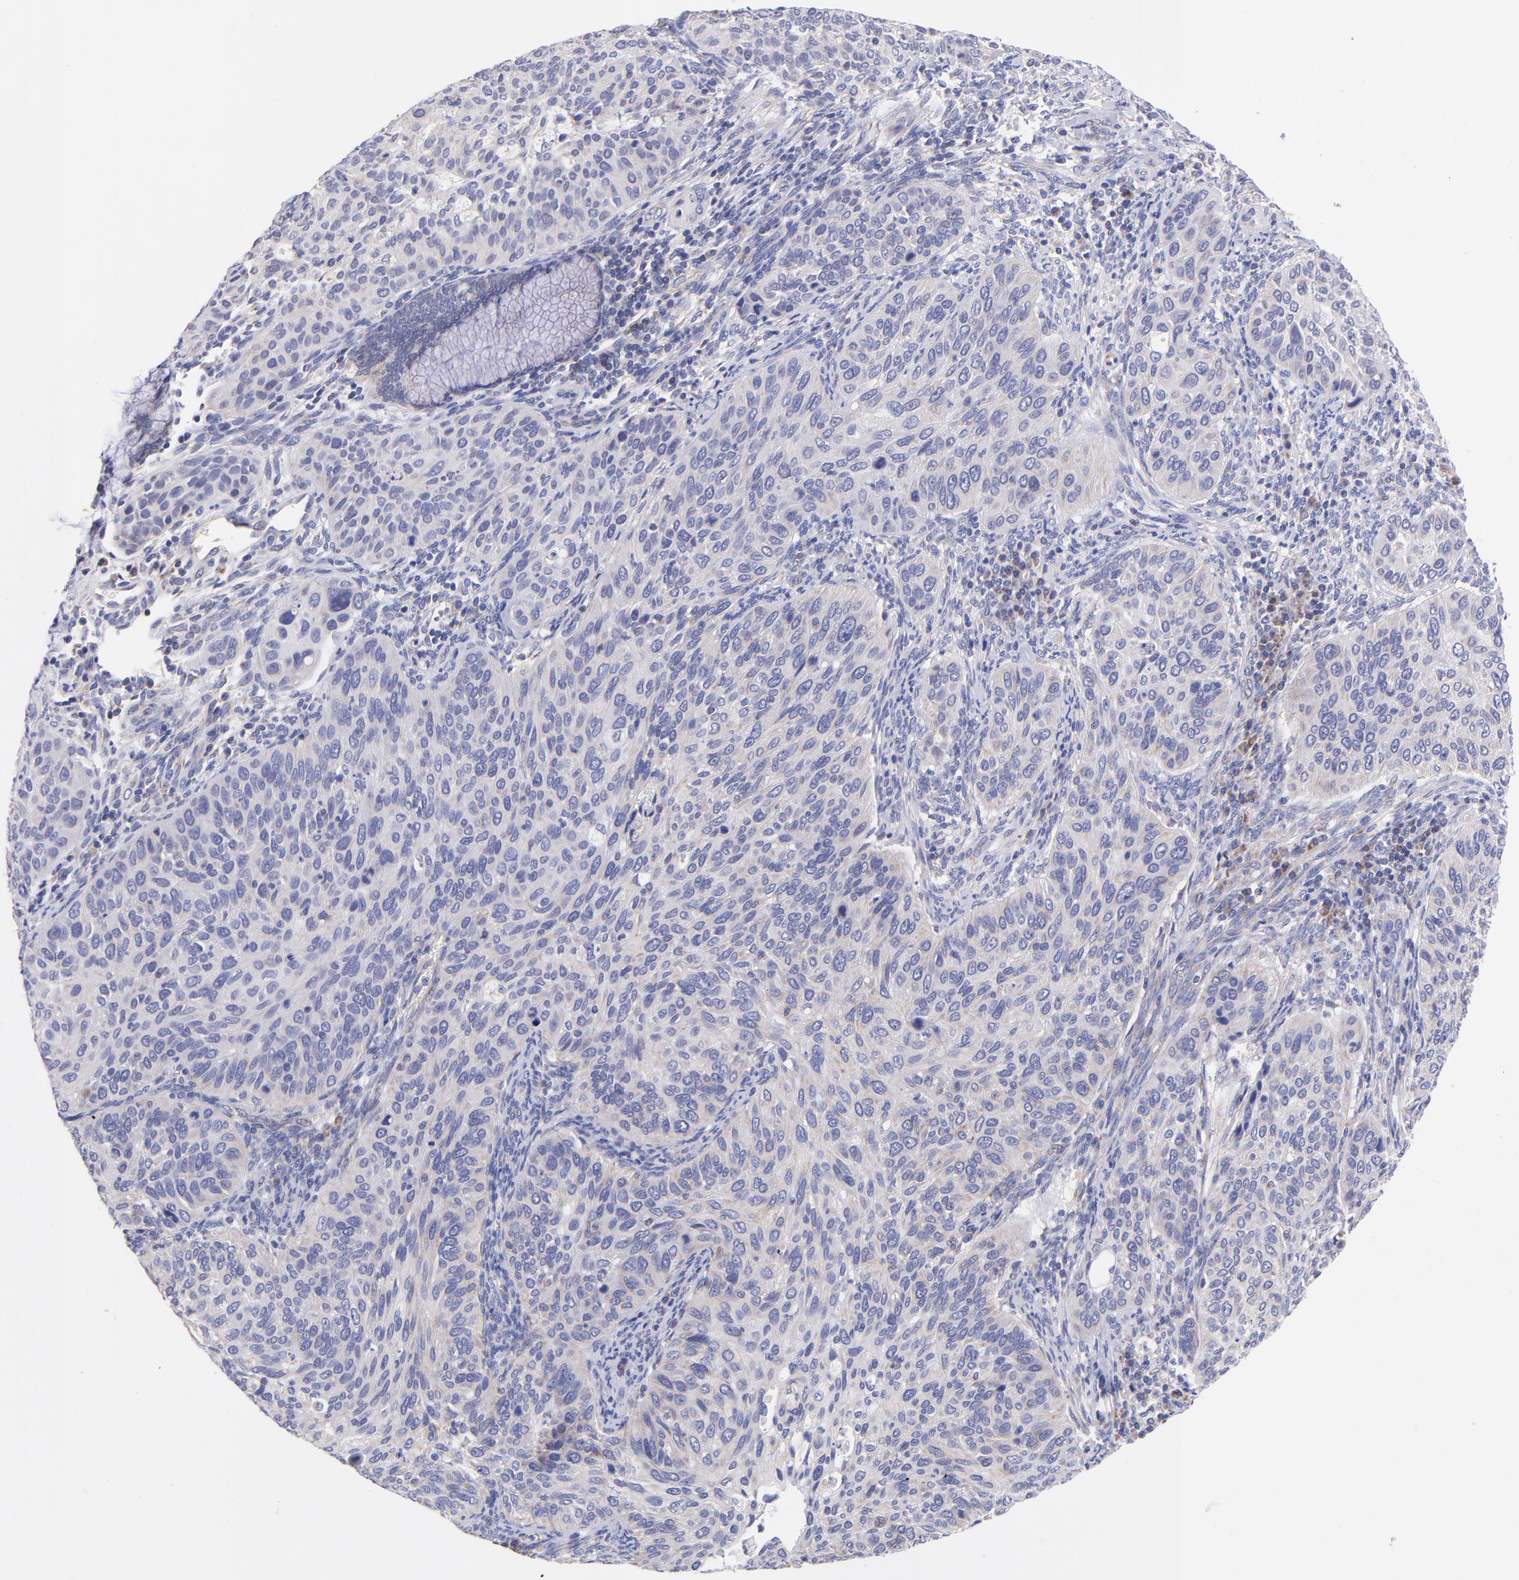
{"staining": {"intensity": "weak", "quantity": "<25%", "location": "cytoplasmic/membranous"}, "tissue": "cervical cancer", "cell_type": "Tumor cells", "image_type": "cancer", "snomed": [{"axis": "morphology", "description": "Squamous cell carcinoma, NOS"}, {"axis": "topography", "description": "Cervix"}], "caption": "There is no significant staining in tumor cells of cervical squamous cell carcinoma. Brightfield microscopy of immunohistochemistry stained with DAB (brown) and hematoxylin (blue), captured at high magnification.", "gene": "NDUFB7", "patient": {"sex": "female", "age": 57}}